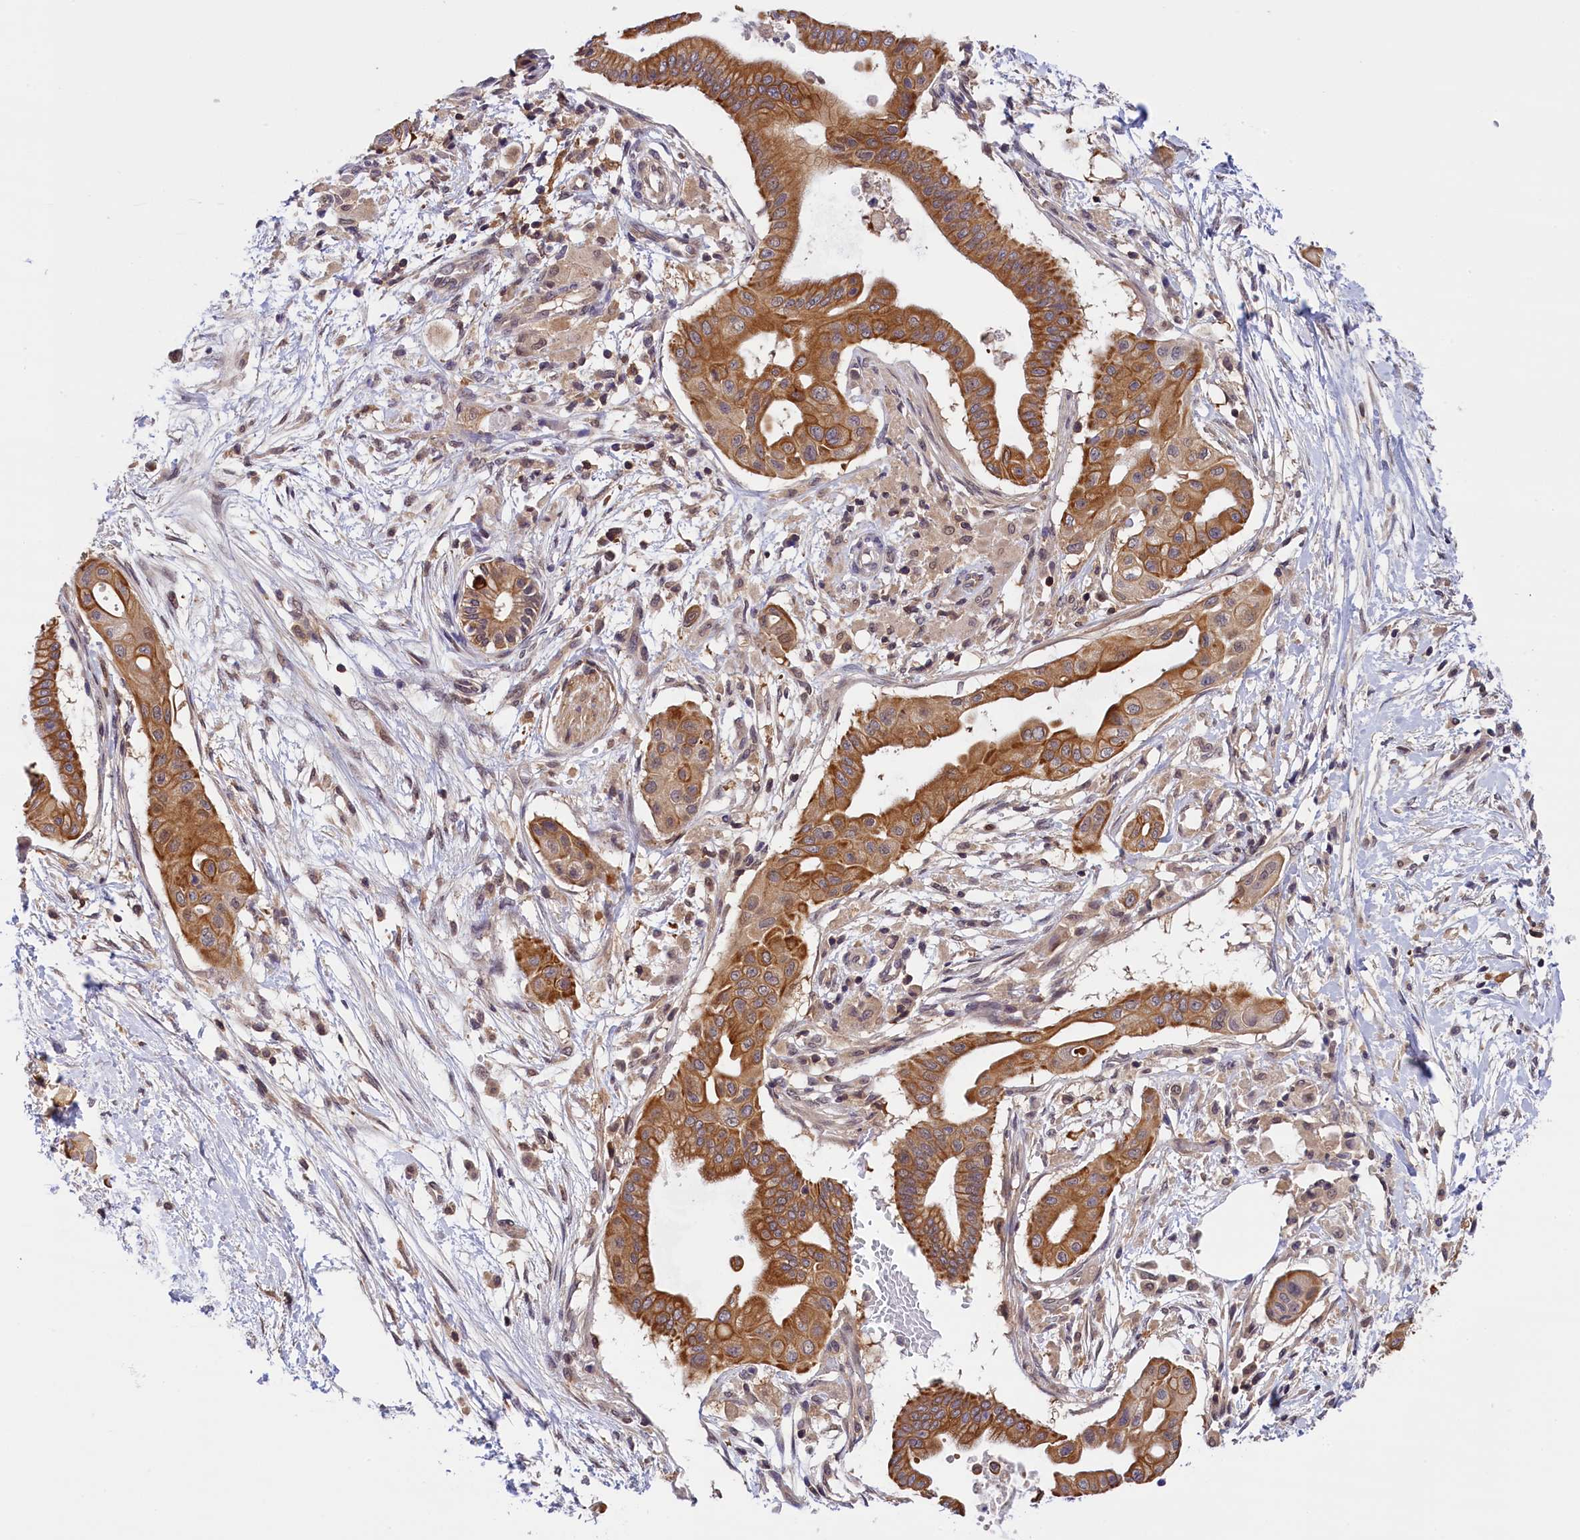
{"staining": {"intensity": "strong", "quantity": ">75%", "location": "cytoplasmic/membranous"}, "tissue": "pancreatic cancer", "cell_type": "Tumor cells", "image_type": "cancer", "snomed": [{"axis": "morphology", "description": "Adenocarcinoma, NOS"}, {"axis": "topography", "description": "Pancreas"}], "caption": "DAB (3,3'-diaminobenzidine) immunohistochemical staining of human pancreatic cancer (adenocarcinoma) shows strong cytoplasmic/membranous protein expression in about >75% of tumor cells. (DAB (3,3'-diaminobenzidine) IHC, brown staining for protein, blue staining for nuclei).", "gene": "TBCB", "patient": {"sex": "male", "age": 68}}